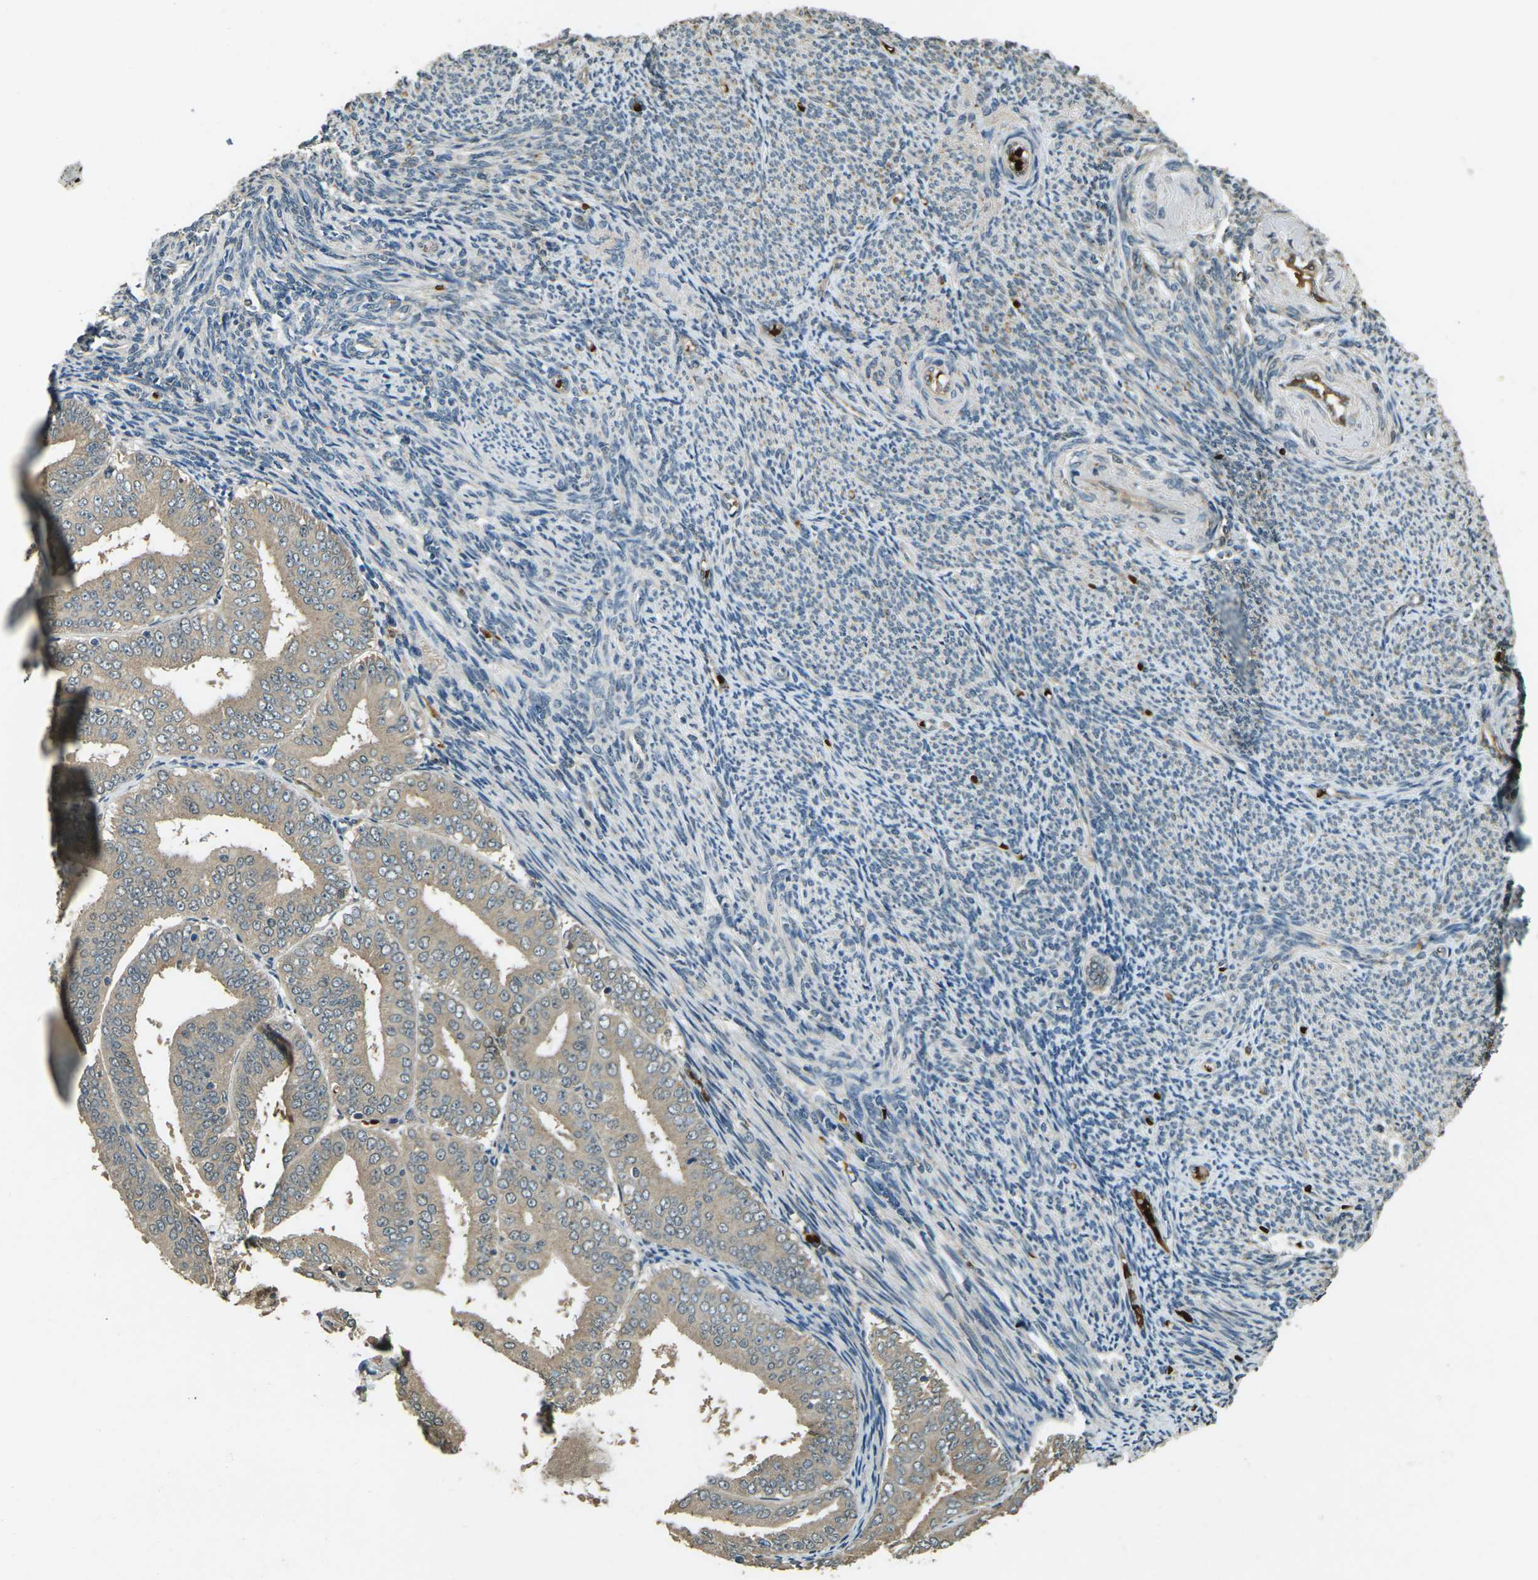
{"staining": {"intensity": "weak", "quantity": ">75%", "location": "cytoplasmic/membranous"}, "tissue": "endometrial cancer", "cell_type": "Tumor cells", "image_type": "cancer", "snomed": [{"axis": "morphology", "description": "Adenocarcinoma, NOS"}, {"axis": "topography", "description": "Endometrium"}], "caption": "Immunohistochemistry (IHC) (DAB (3,3'-diaminobenzidine)) staining of endometrial cancer (adenocarcinoma) reveals weak cytoplasmic/membranous protein expression in about >75% of tumor cells. Using DAB (brown) and hematoxylin (blue) stains, captured at high magnification using brightfield microscopy.", "gene": "TOR1A", "patient": {"sex": "female", "age": 63}}